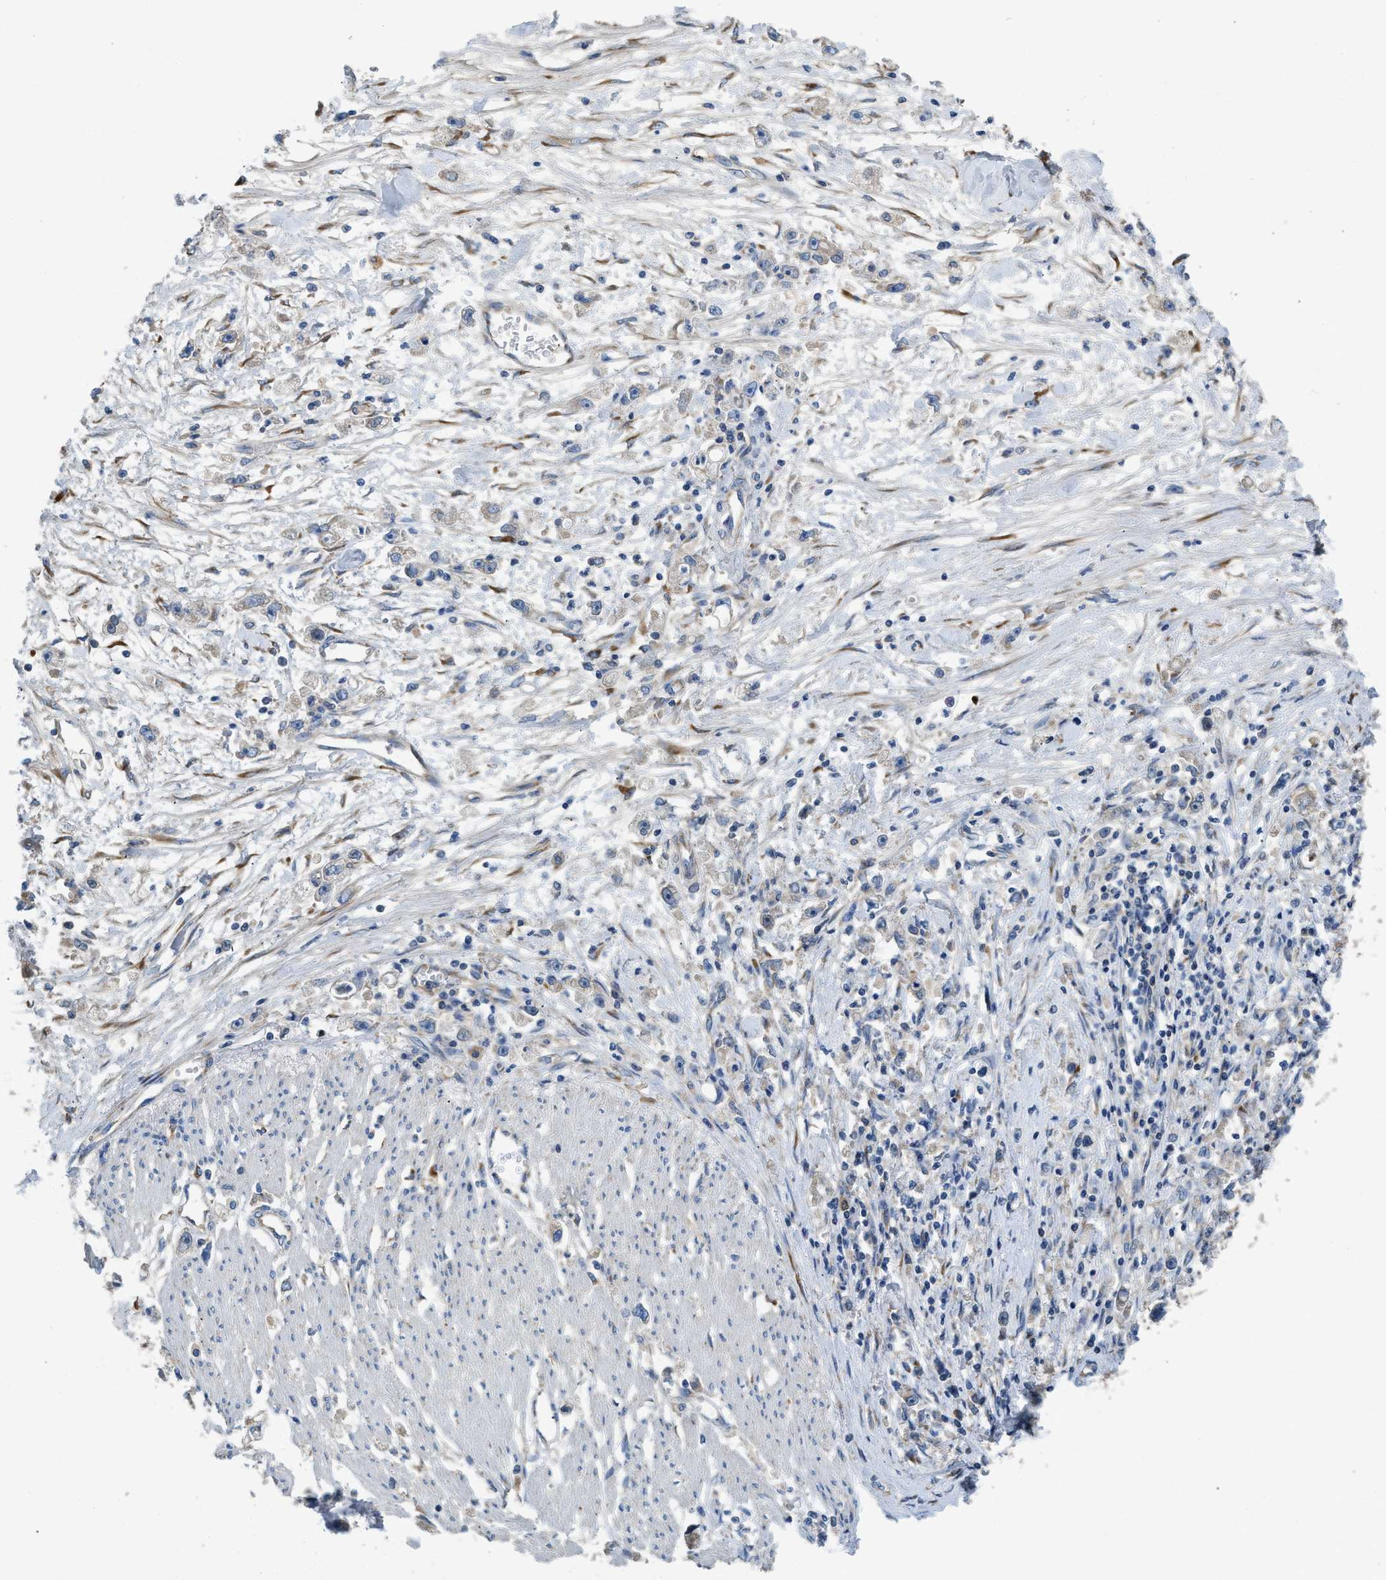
{"staining": {"intensity": "negative", "quantity": "none", "location": "none"}, "tissue": "stomach cancer", "cell_type": "Tumor cells", "image_type": "cancer", "snomed": [{"axis": "morphology", "description": "Adenocarcinoma, NOS"}, {"axis": "topography", "description": "Stomach"}], "caption": "This is a image of immunohistochemistry staining of stomach cancer, which shows no staining in tumor cells.", "gene": "GGCX", "patient": {"sex": "female", "age": 59}}